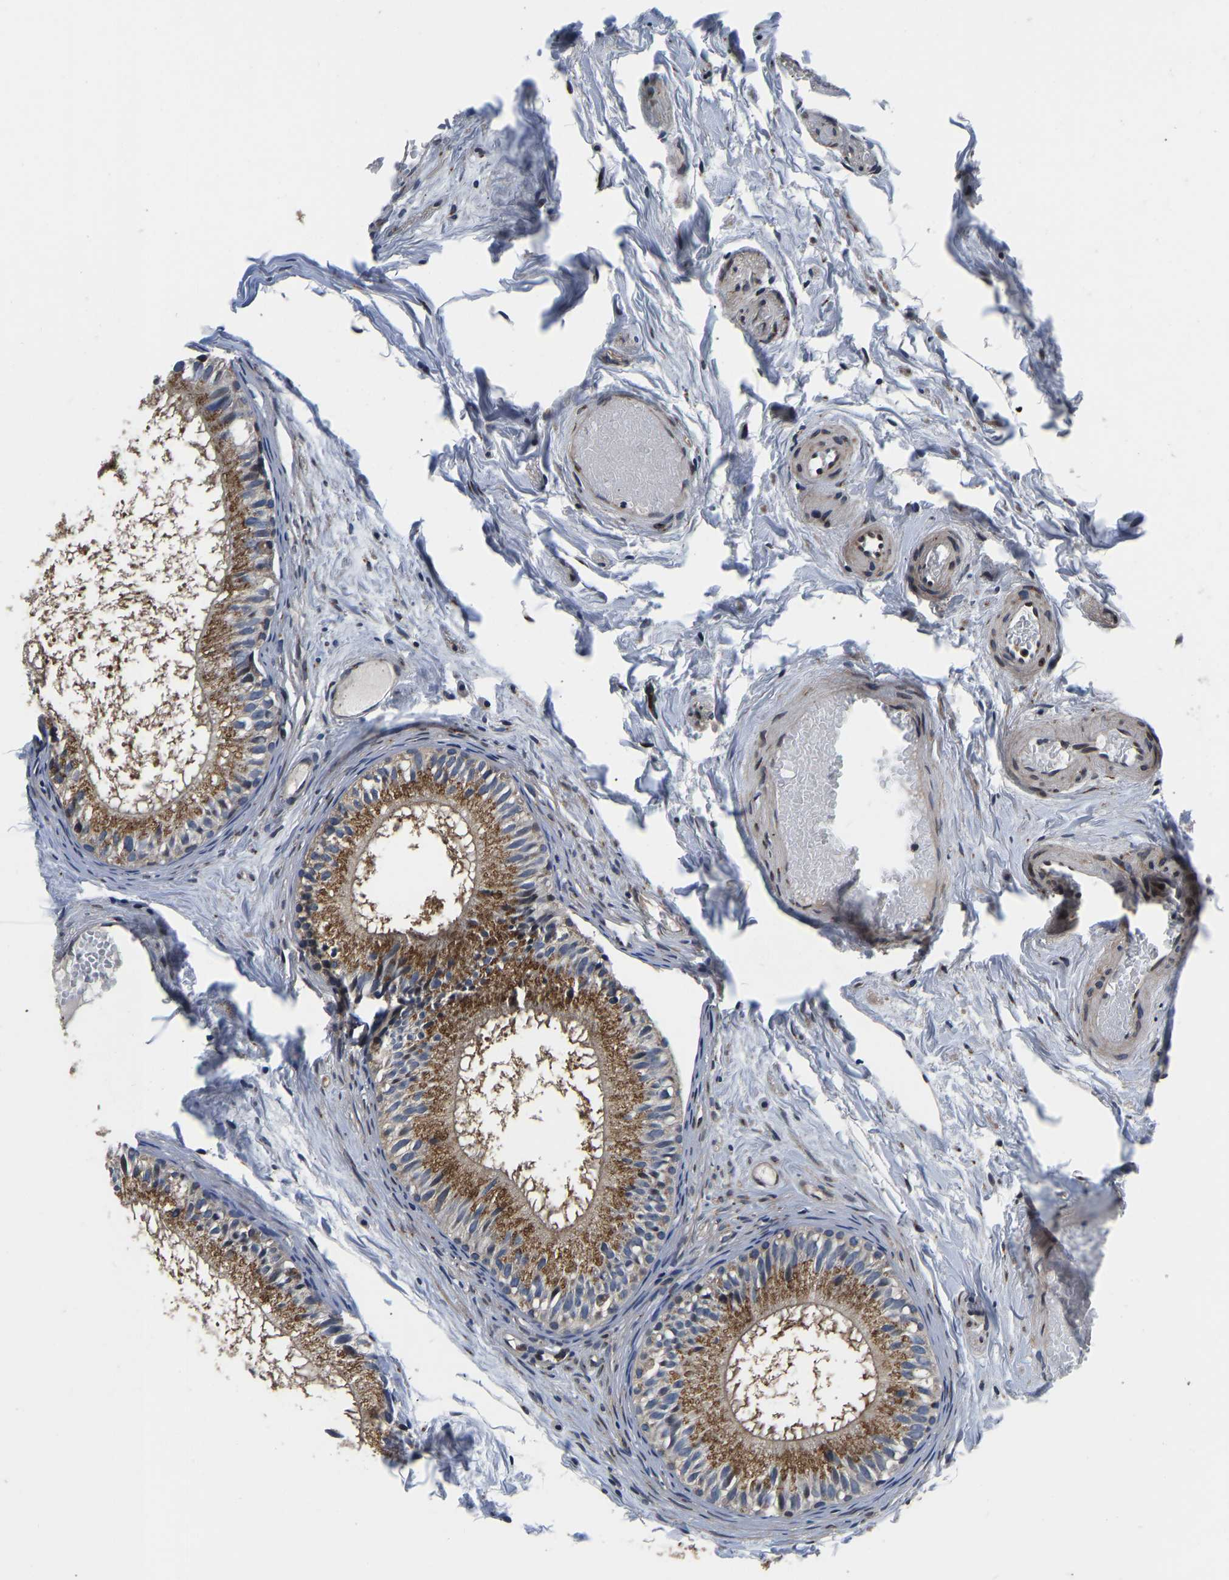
{"staining": {"intensity": "strong", "quantity": ">75%", "location": "cytoplasmic/membranous"}, "tissue": "epididymis", "cell_type": "Glandular cells", "image_type": "normal", "snomed": [{"axis": "morphology", "description": "Normal tissue, NOS"}, {"axis": "topography", "description": "Epididymis"}], "caption": "A micrograph showing strong cytoplasmic/membranous positivity in approximately >75% of glandular cells in normal epididymis, as visualized by brown immunohistochemical staining.", "gene": "RABAC1", "patient": {"sex": "male", "age": 46}}